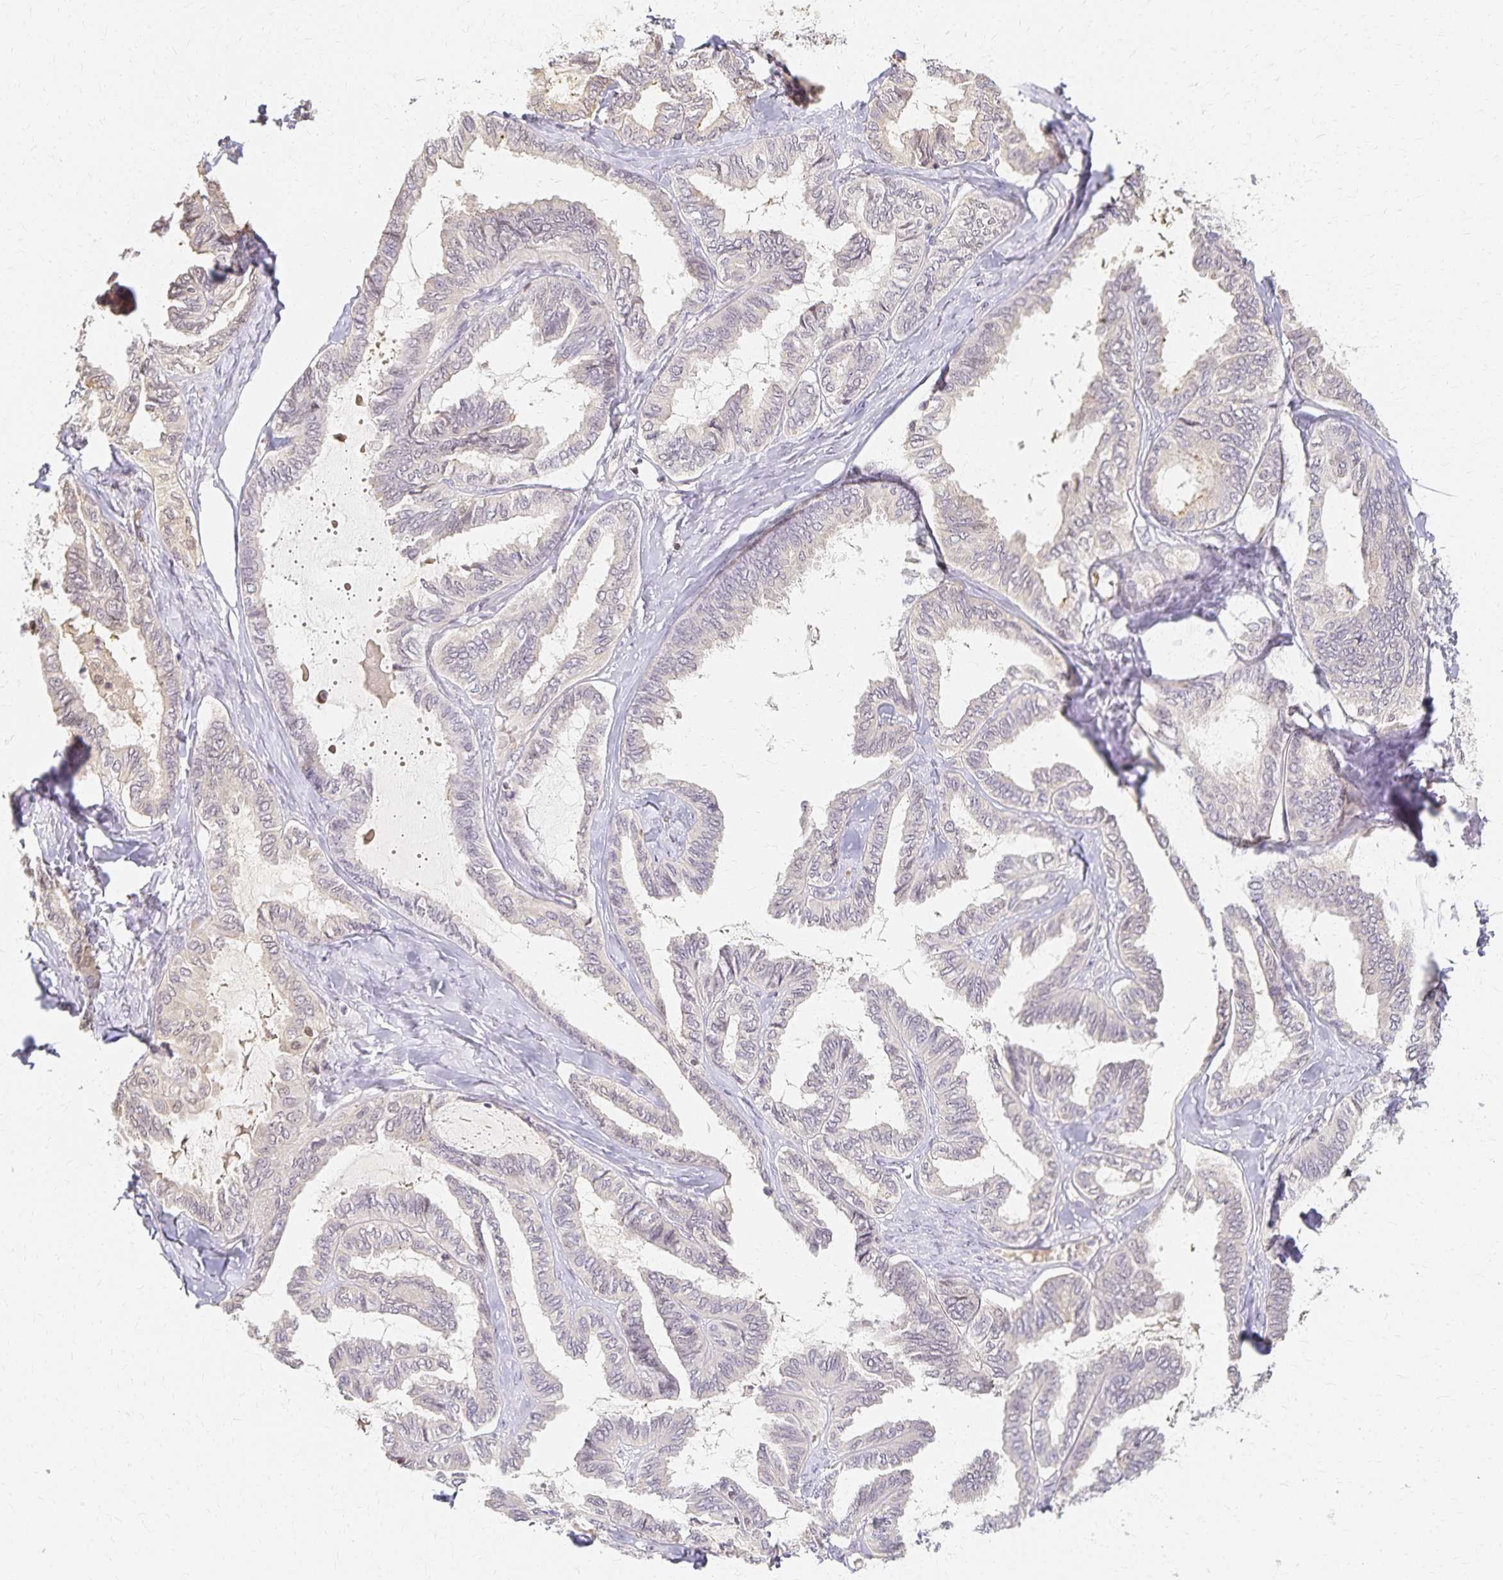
{"staining": {"intensity": "negative", "quantity": "none", "location": "none"}, "tissue": "ovarian cancer", "cell_type": "Tumor cells", "image_type": "cancer", "snomed": [{"axis": "morphology", "description": "Carcinoma, endometroid"}, {"axis": "topography", "description": "Ovary"}], "caption": "There is no significant staining in tumor cells of ovarian cancer.", "gene": "AZGP1", "patient": {"sex": "female", "age": 70}}